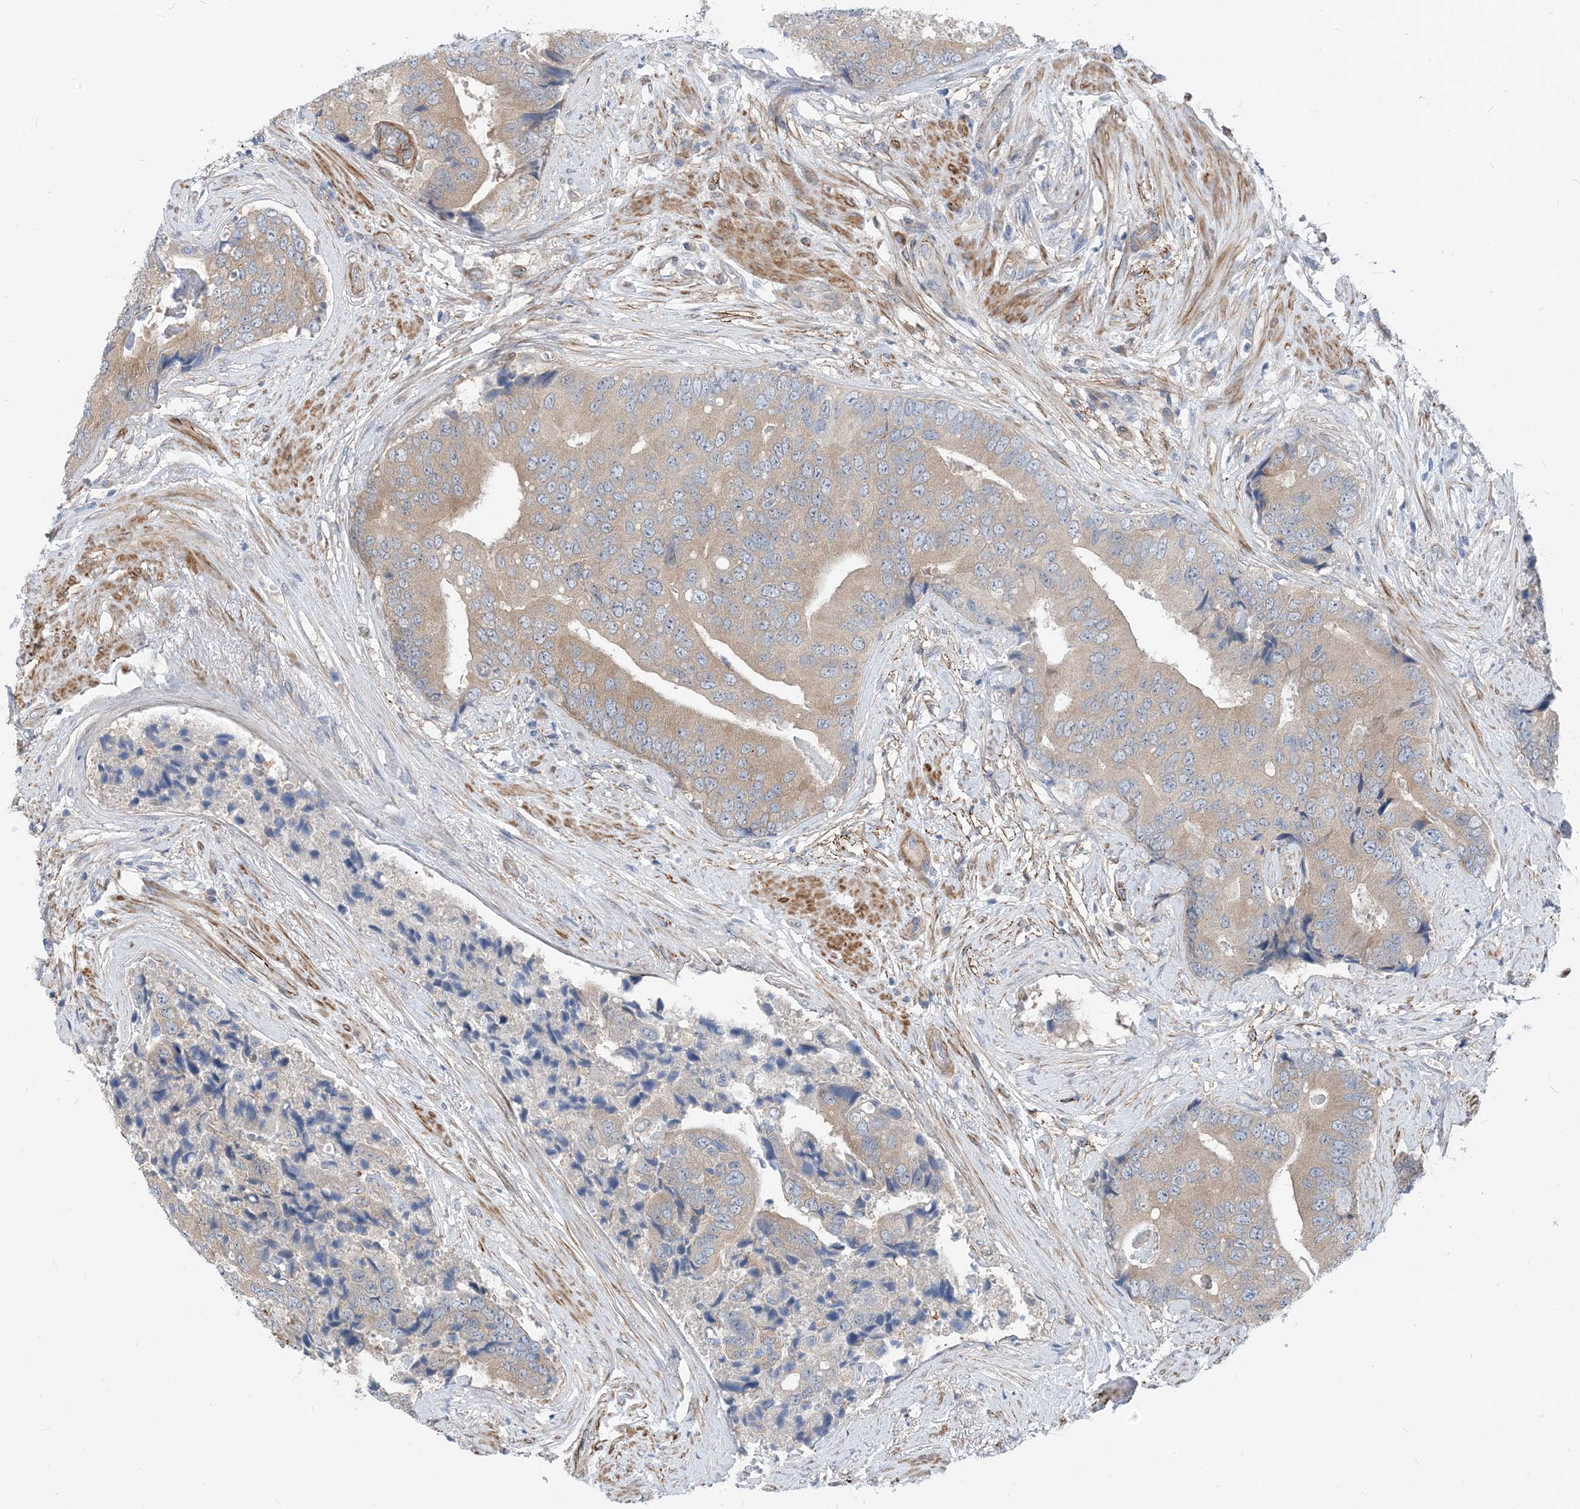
{"staining": {"intensity": "weak", "quantity": "25%-75%", "location": "cytoplasmic/membranous"}, "tissue": "prostate cancer", "cell_type": "Tumor cells", "image_type": "cancer", "snomed": [{"axis": "morphology", "description": "Adenocarcinoma, High grade"}, {"axis": "topography", "description": "Prostate"}], "caption": "Adenocarcinoma (high-grade) (prostate) was stained to show a protein in brown. There is low levels of weak cytoplasmic/membranous positivity in about 25%-75% of tumor cells.", "gene": "PLEKHA3", "patient": {"sex": "male", "age": 70}}